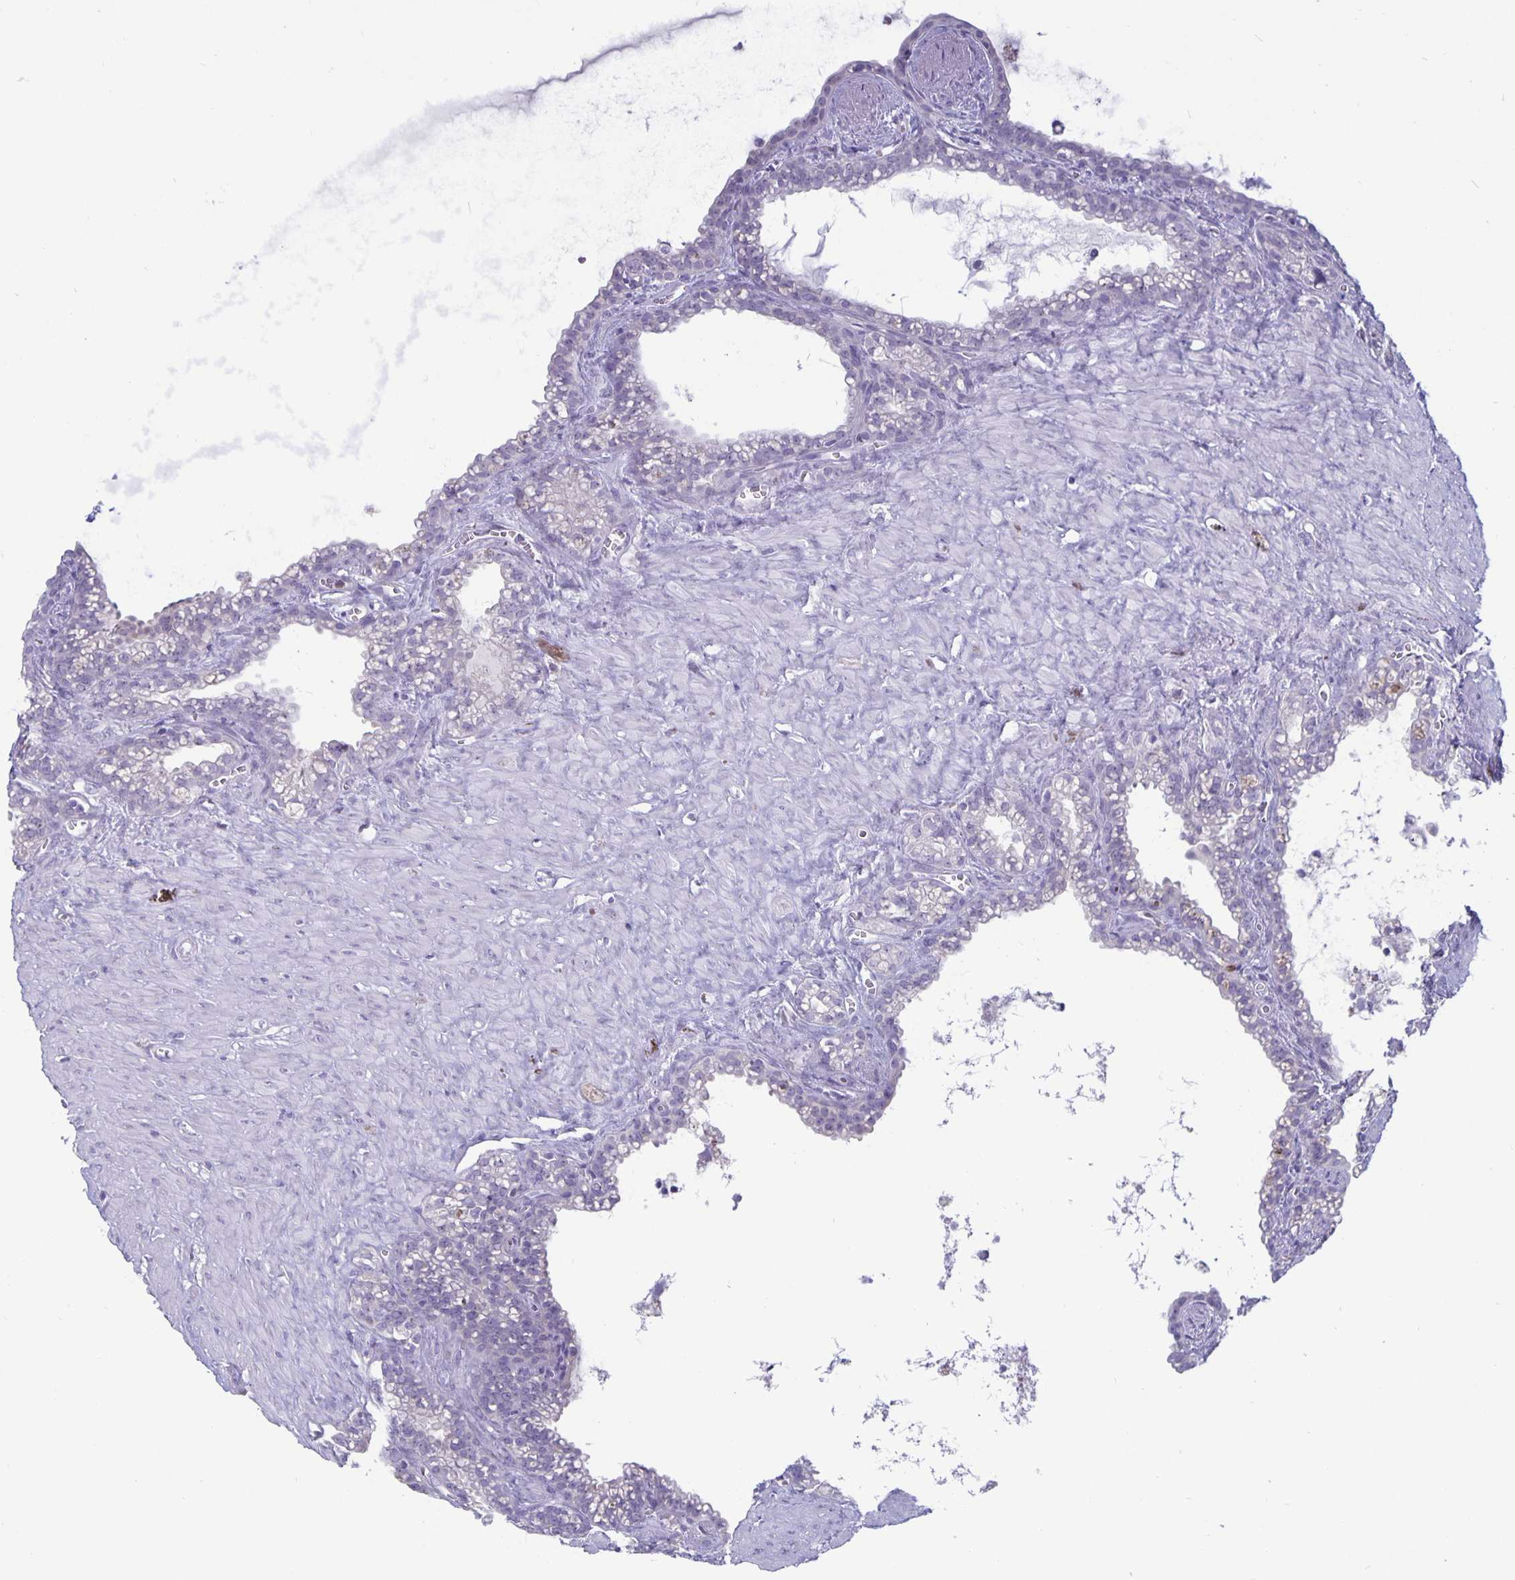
{"staining": {"intensity": "negative", "quantity": "none", "location": "none"}, "tissue": "seminal vesicle", "cell_type": "Glandular cells", "image_type": "normal", "snomed": [{"axis": "morphology", "description": "Normal tissue, NOS"}, {"axis": "topography", "description": "Seminal veicle"}], "caption": "High power microscopy histopathology image of an IHC micrograph of unremarkable seminal vesicle, revealing no significant staining in glandular cells. (Brightfield microscopy of DAB (3,3'-diaminobenzidine) IHC at high magnification).", "gene": "PLCB3", "patient": {"sex": "male", "age": 76}}